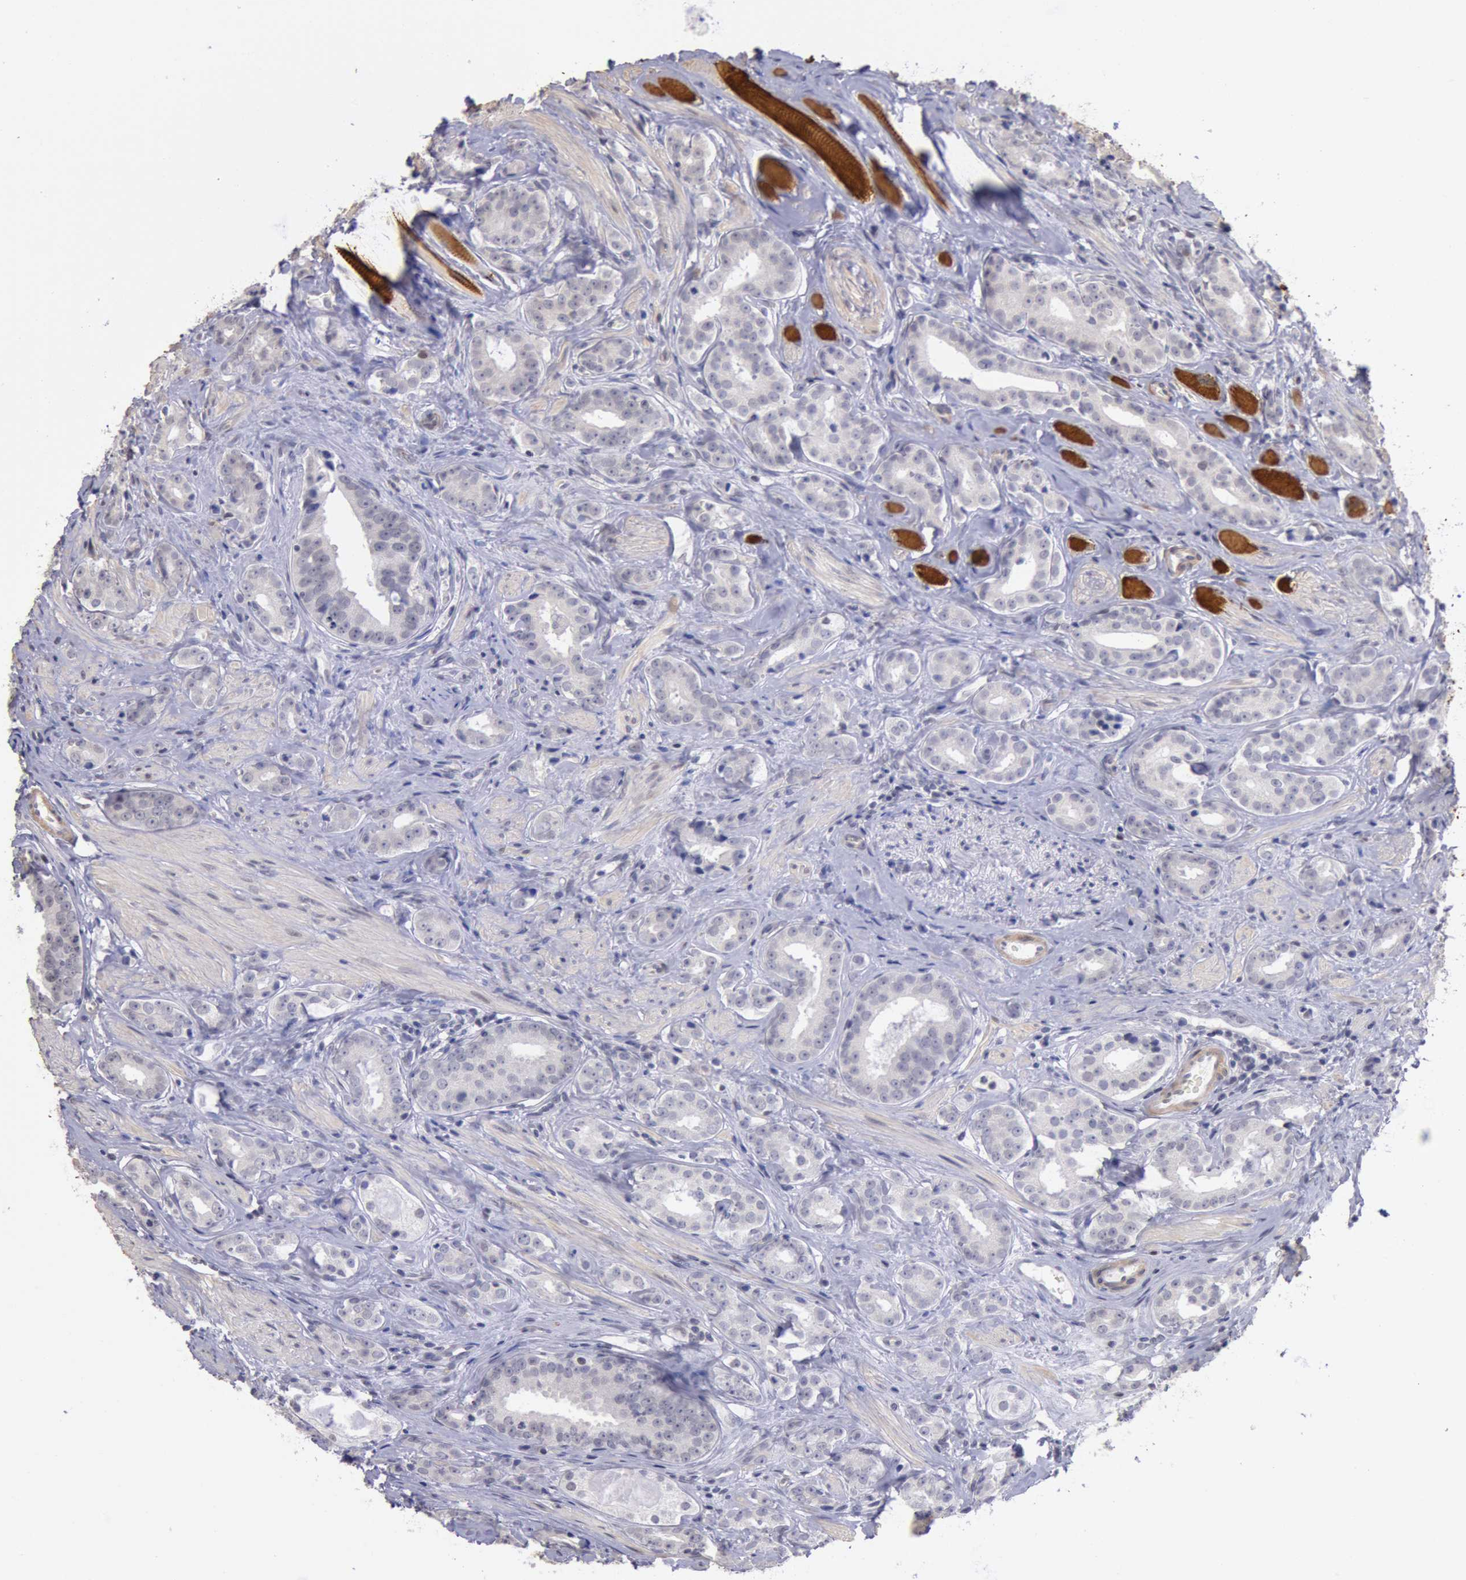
{"staining": {"intensity": "negative", "quantity": "none", "location": "none"}, "tissue": "prostate cancer", "cell_type": "Tumor cells", "image_type": "cancer", "snomed": [{"axis": "morphology", "description": "Adenocarcinoma, Medium grade"}, {"axis": "topography", "description": "Prostate"}], "caption": "Tumor cells show no significant protein staining in medium-grade adenocarcinoma (prostate).", "gene": "MYH7", "patient": {"sex": "male", "age": 53}}